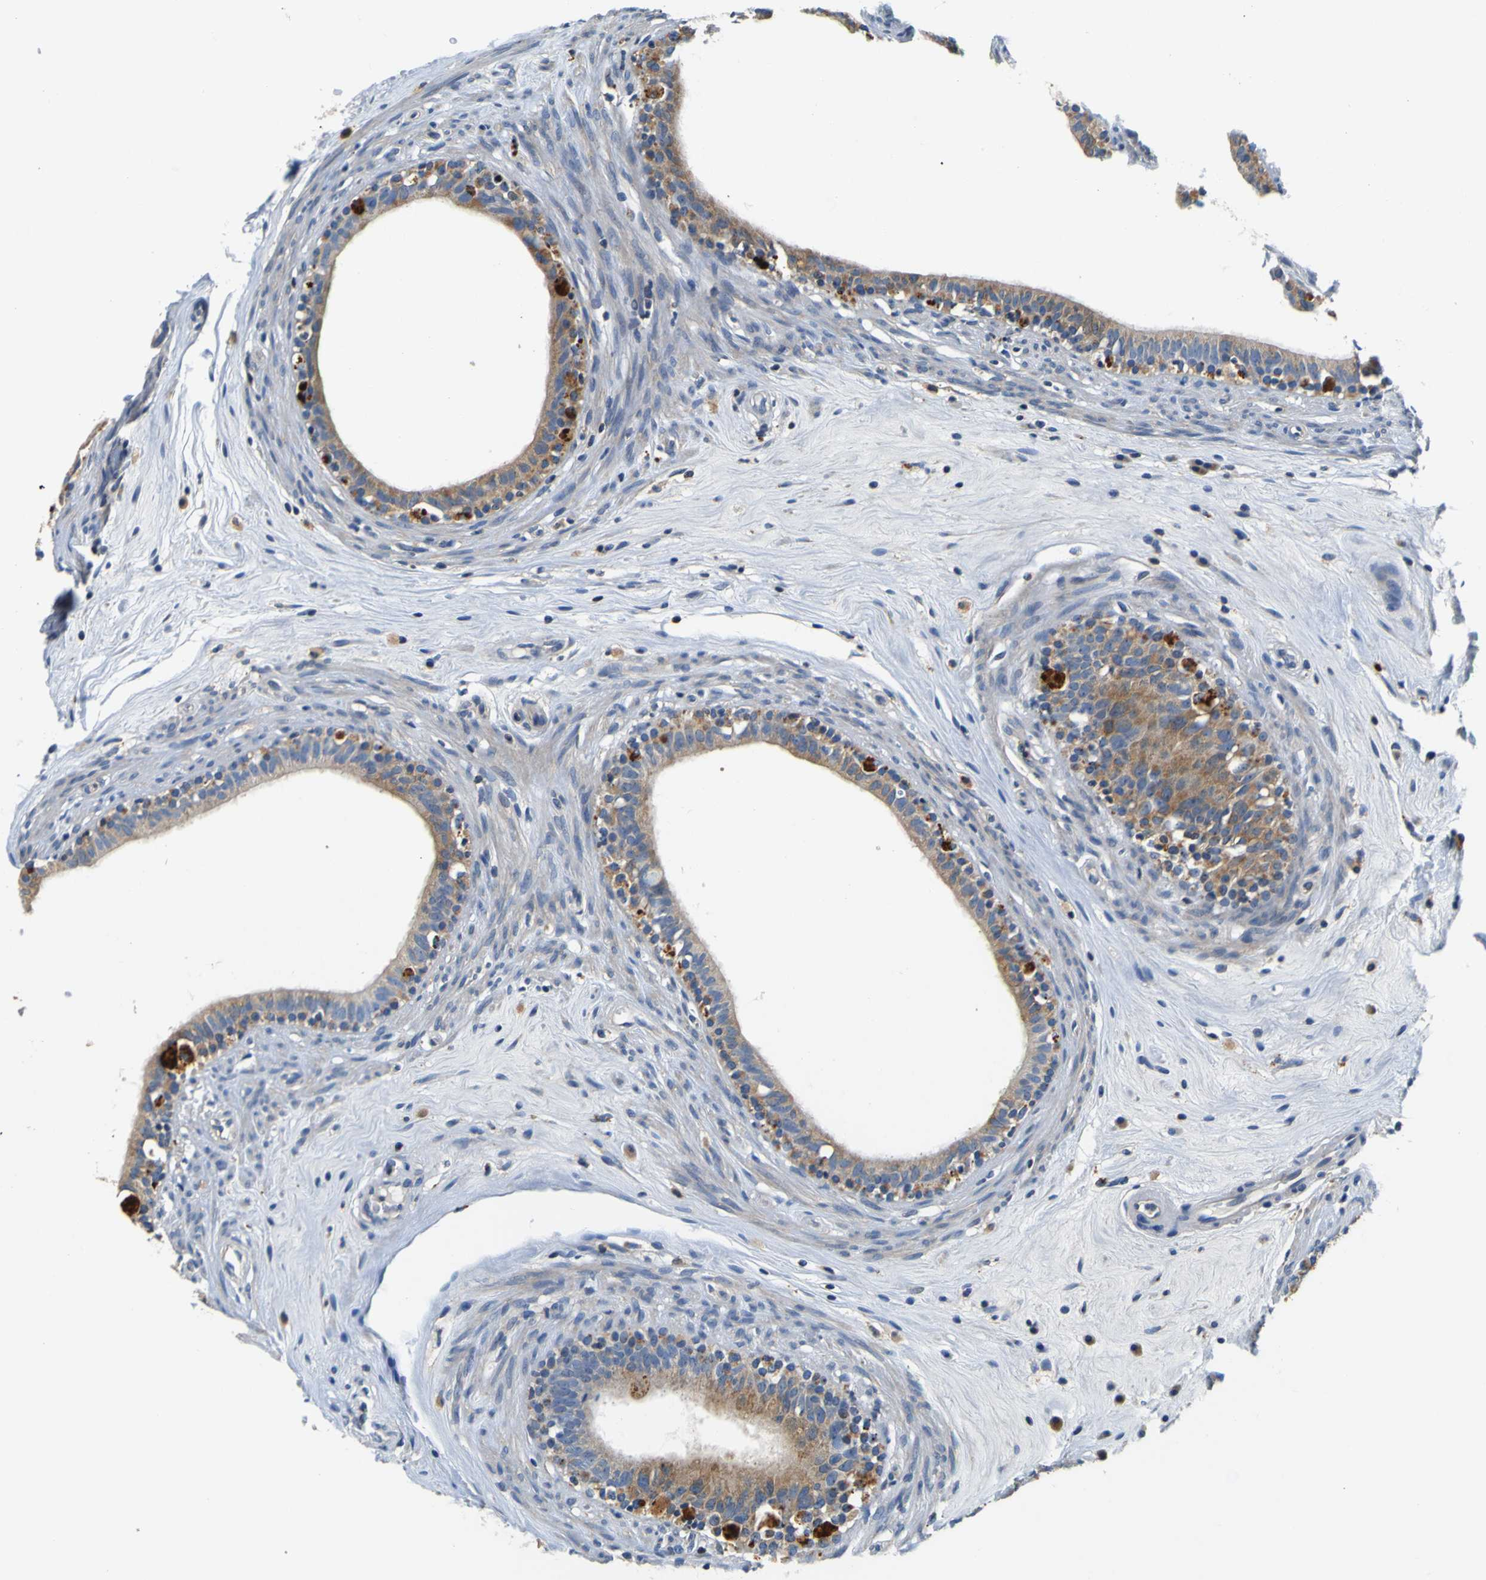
{"staining": {"intensity": "moderate", "quantity": ">75%", "location": "cytoplasmic/membranous"}, "tissue": "epididymis", "cell_type": "Glandular cells", "image_type": "normal", "snomed": [{"axis": "morphology", "description": "Normal tissue, NOS"}, {"axis": "morphology", "description": "Inflammation, NOS"}, {"axis": "topography", "description": "Epididymis"}], "caption": "This is a photomicrograph of immunohistochemistry staining of benign epididymis, which shows moderate expression in the cytoplasmic/membranous of glandular cells.", "gene": "TNIK", "patient": {"sex": "male", "age": 84}}